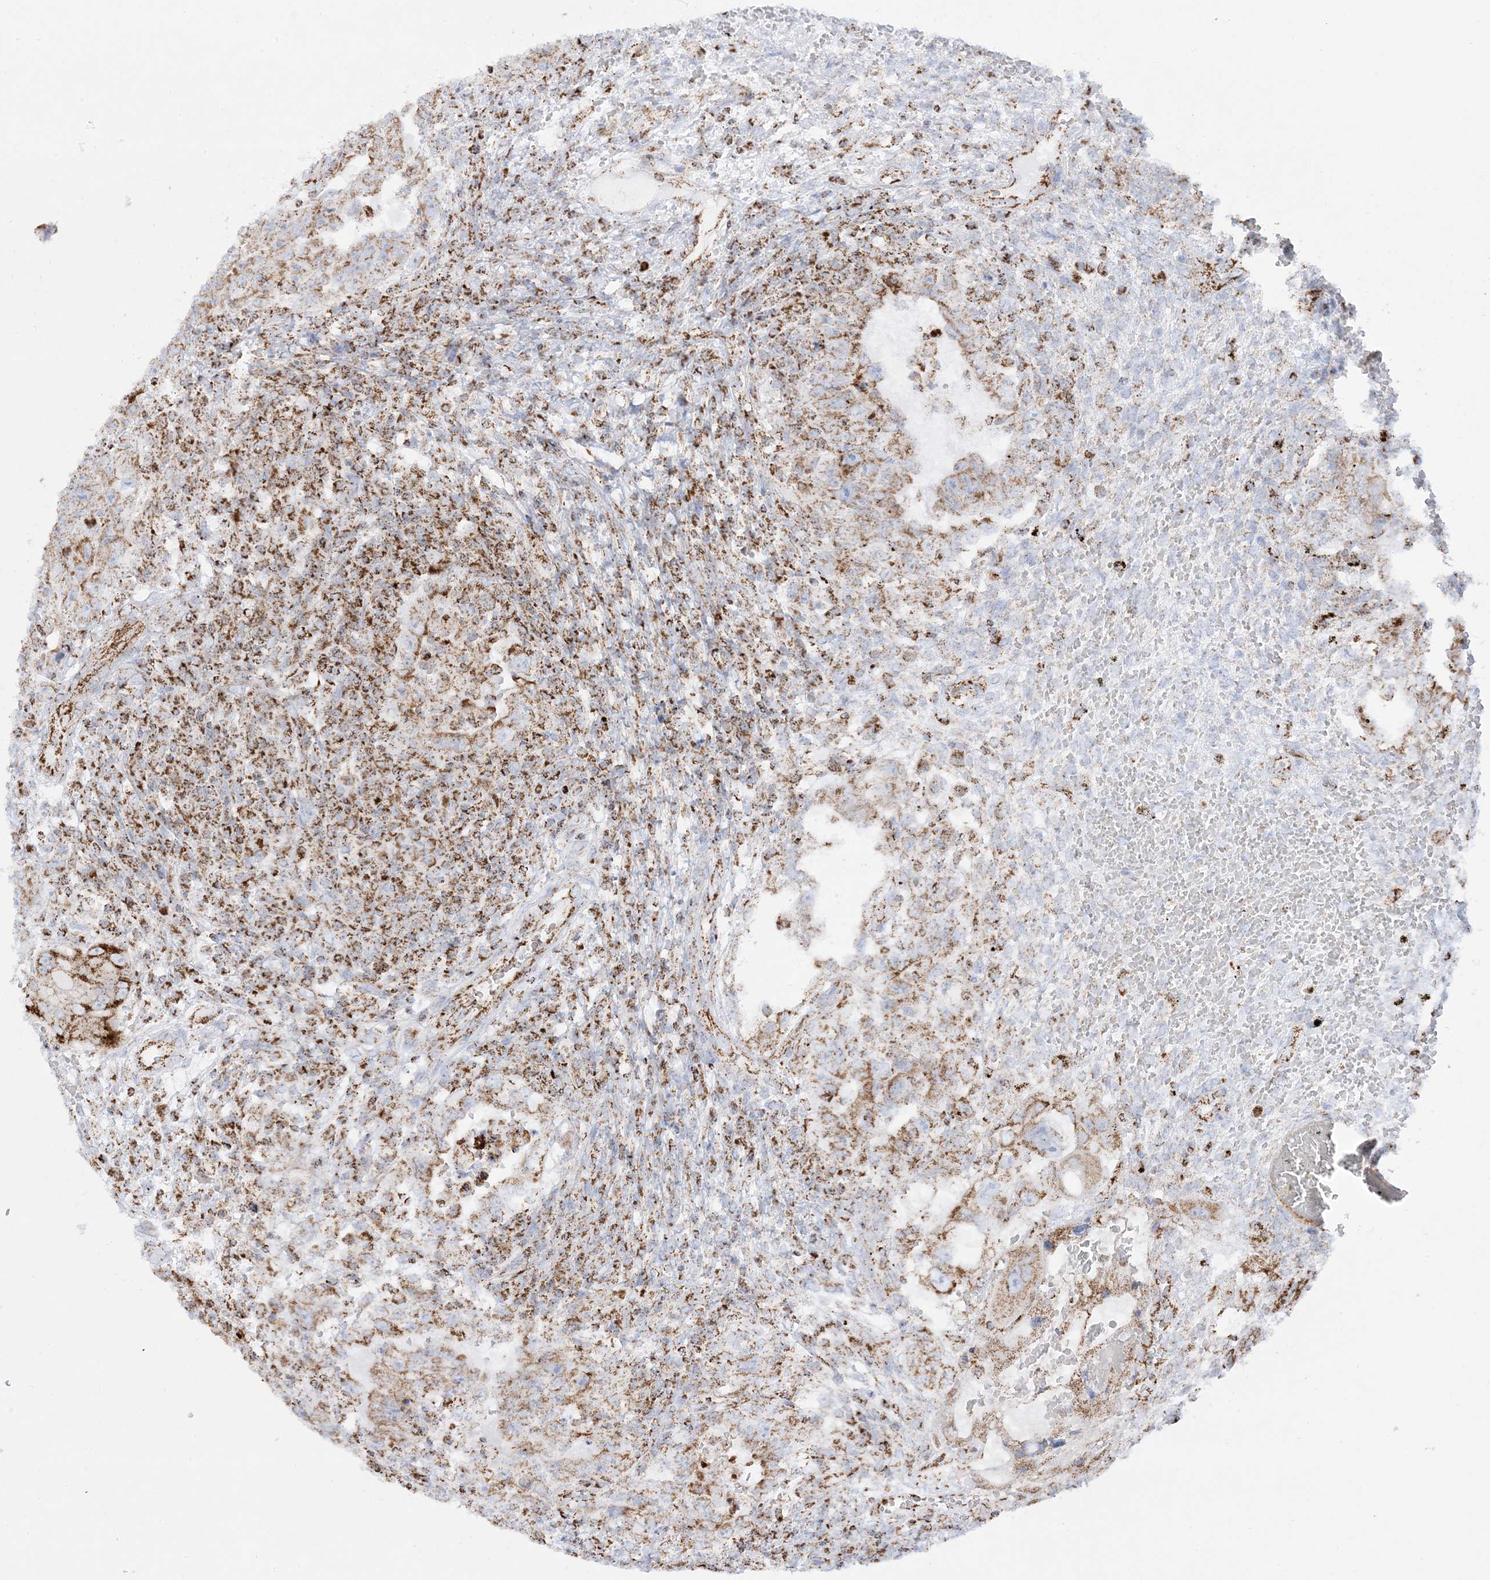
{"staining": {"intensity": "moderate", "quantity": ">75%", "location": "cytoplasmic/membranous"}, "tissue": "testis cancer", "cell_type": "Tumor cells", "image_type": "cancer", "snomed": [{"axis": "morphology", "description": "Carcinoma, Embryonal, NOS"}, {"axis": "topography", "description": "Testis"}], "caption": "Immunohistochemical staining of human testis cancer (embryonal carcinoma) demonstrates medium levels of moderate cytoplasmic/membranous protein positivity in about >75% of tumor cells.", "gene": "MRPS36", "patient": {"sex": "male", "age": 26}}